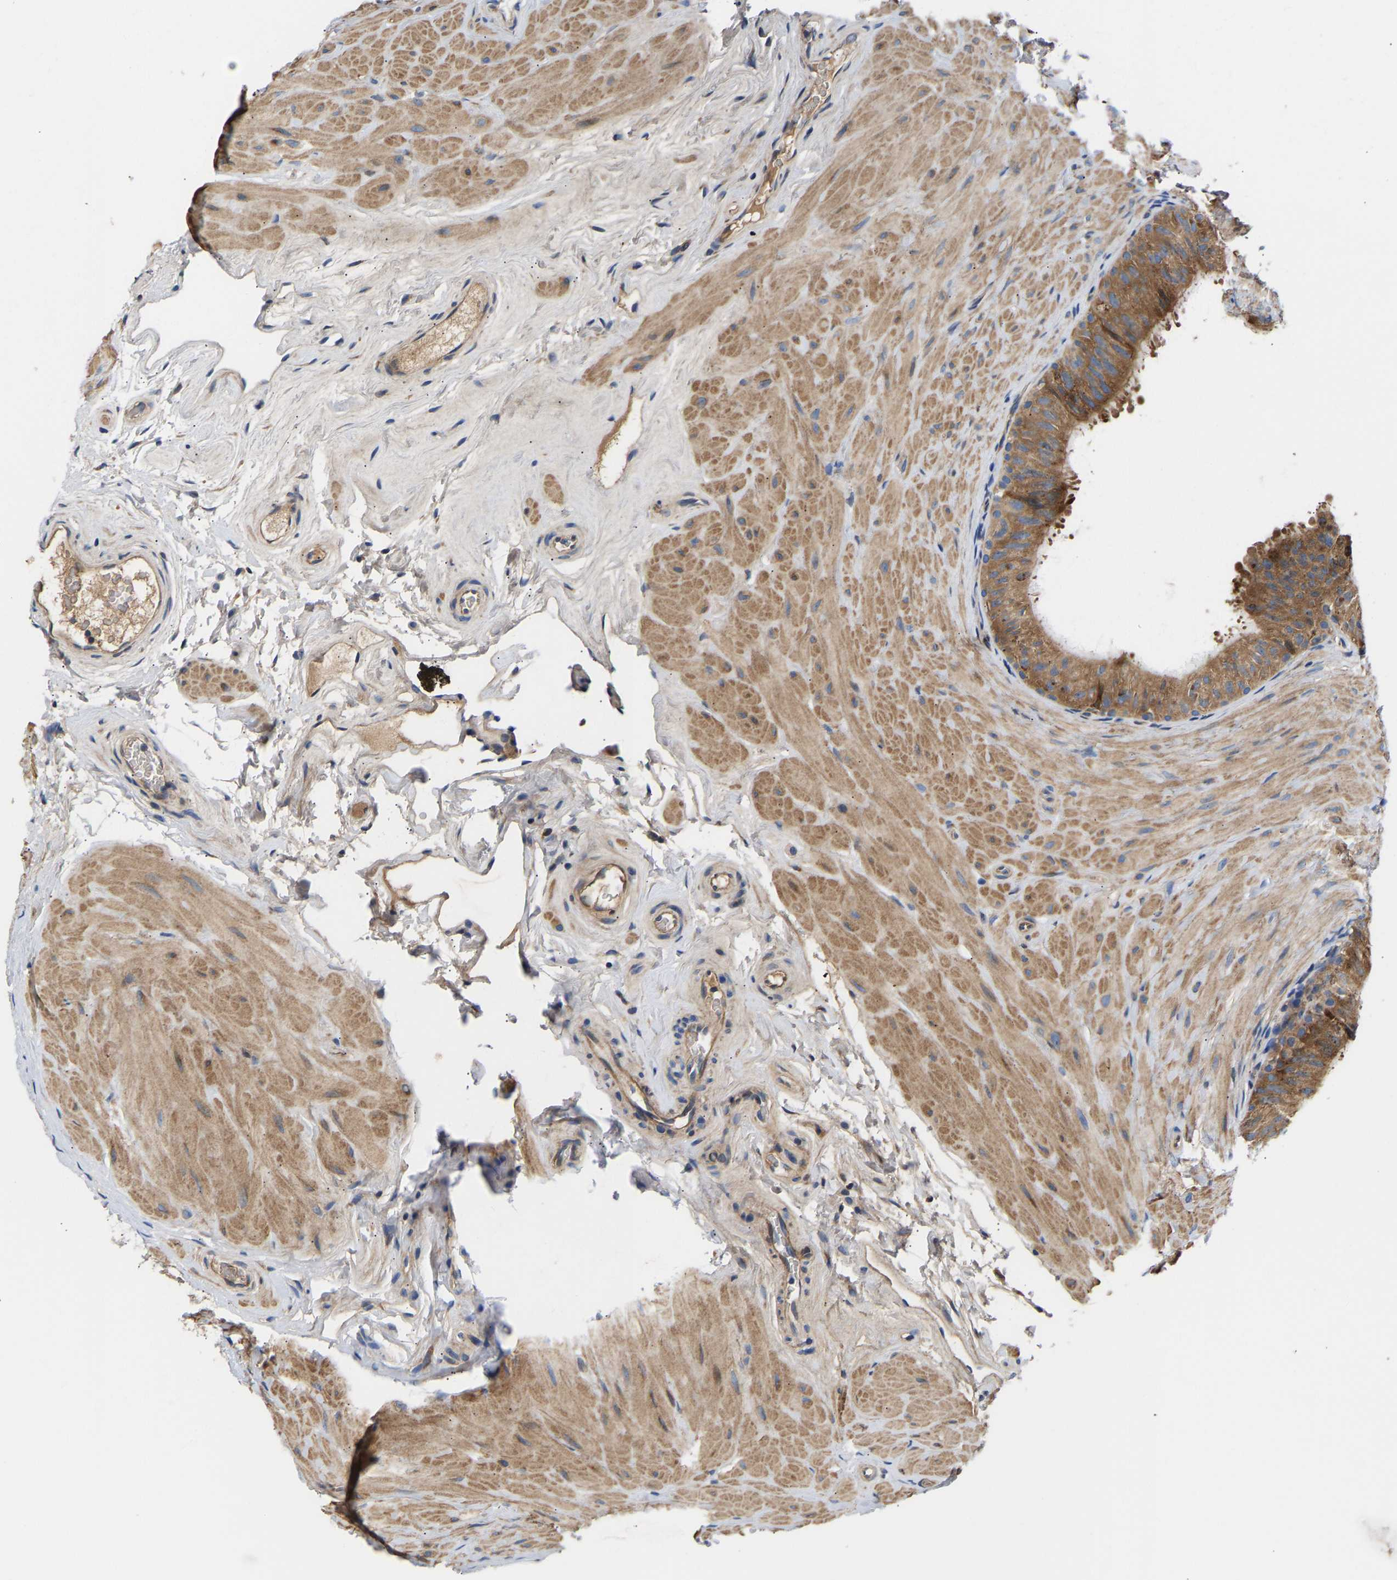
{"staining": {"intensity": "moderate", "quantity": ">75%", "location": "cytoplasmic/membranous"}, "tissue": "epididymis", "cell_type": "Glandular cells", "image_type": "normal", "snomed": [{"axis": "morphology", "description": "Normal tissue, NOS"}, {"axis": "topography", "description": "Epididymis"}], "caption": "Moderate cytoplasmic/membranous staining for a protein is present in approximately >75% of glandular cells of normal epididymis using IHC.", "gene": "AIMP2", "patient": {"sex": "male", "age": 34}}